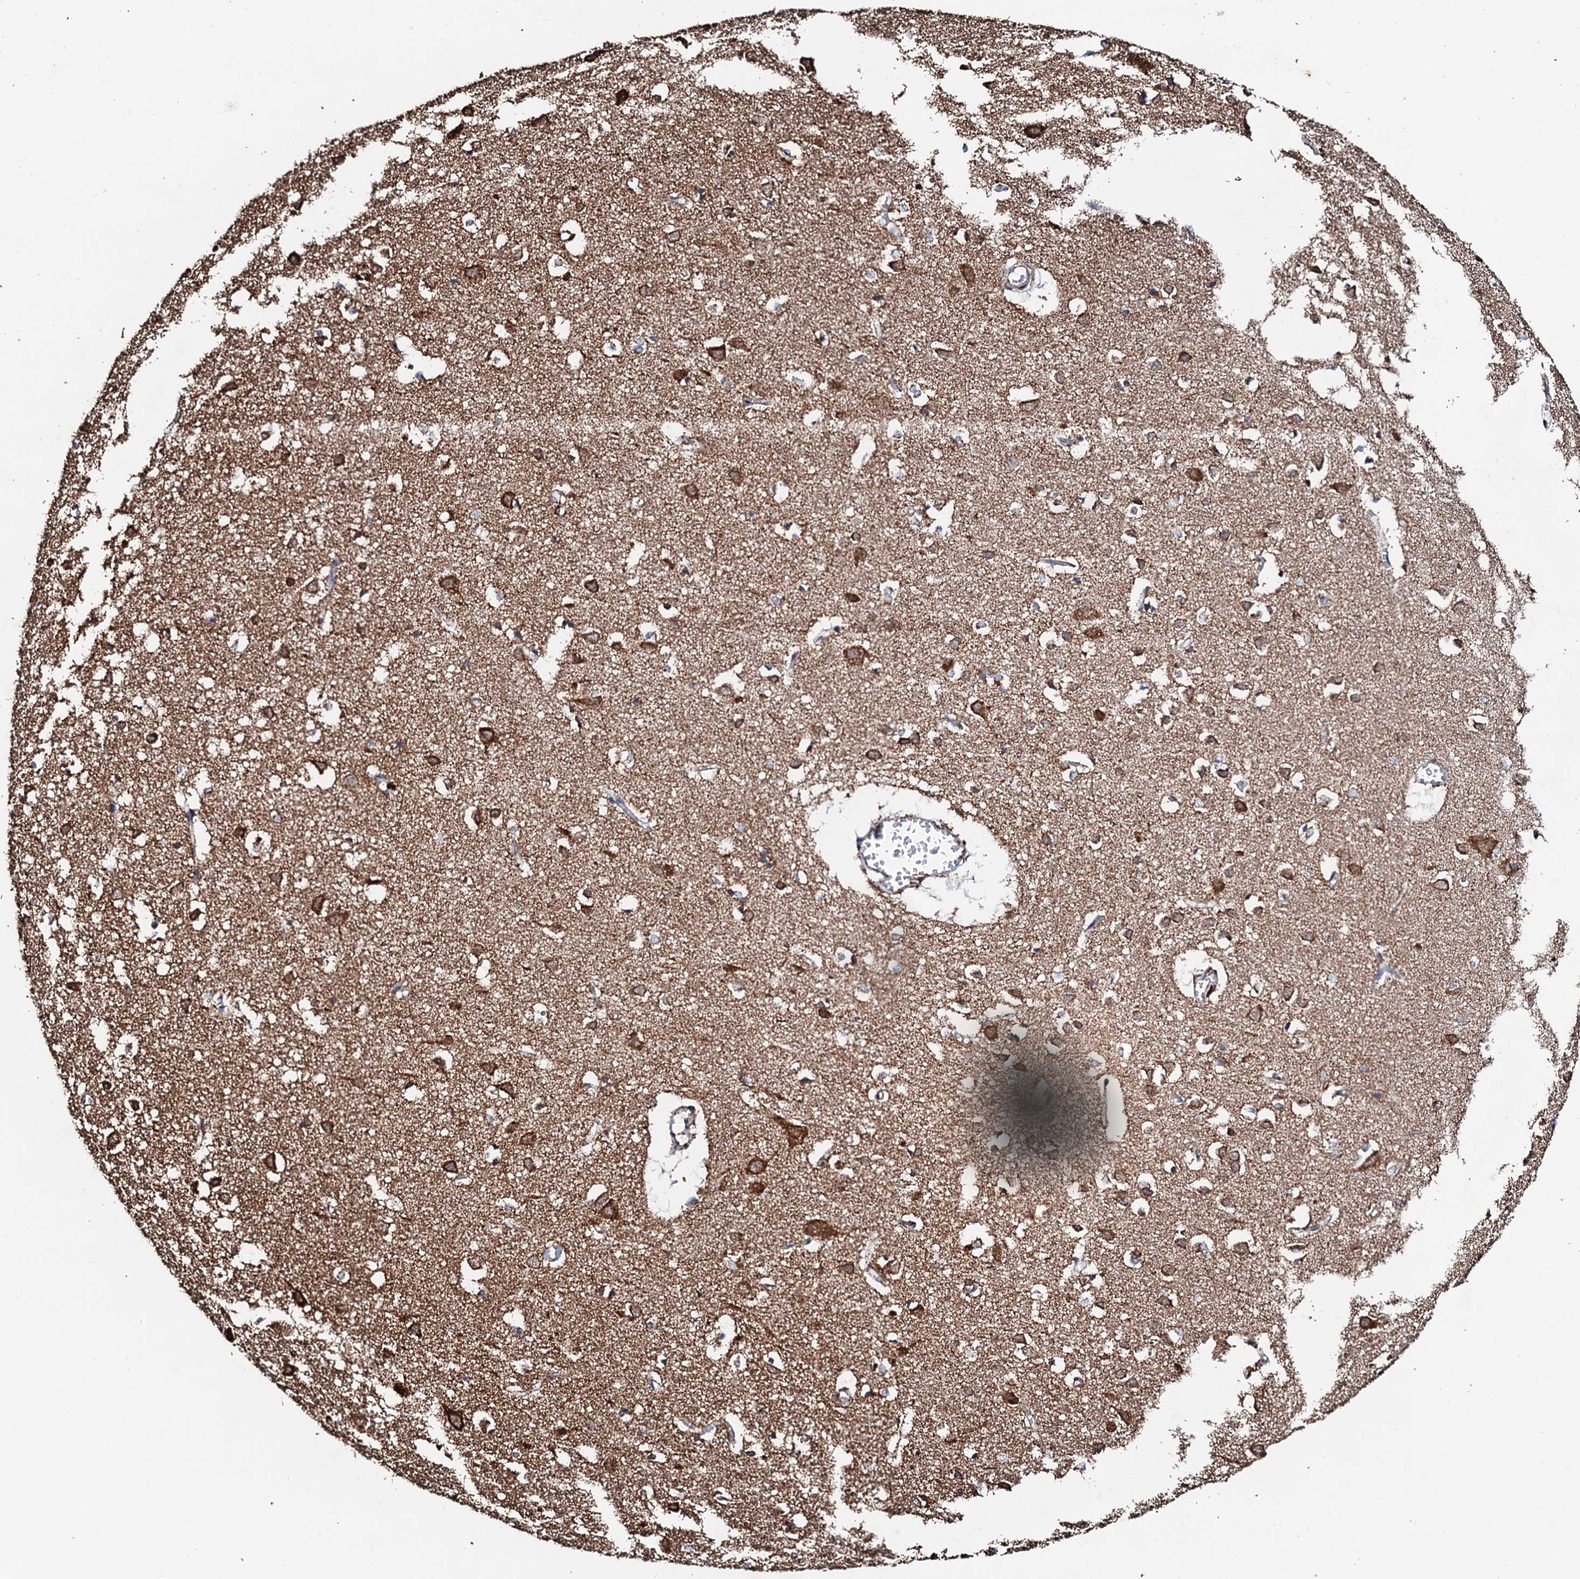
{"staining": {"intensity": "moderate", "quantity": ">75%", "location": "cytoplasmic/membranous"}, "tissue": "cerebral cortex", "cell_type": "Endothelial cells", "image_type": "normal", "snomed": [{"axis": "morphology", "description": "Normal tissue, NOS"}, {"axis": "topography", "description": "Cerebral cortex"}], "caption": "The micrograph exhibits staining of normal cerebral cortex, revealing moderate cytoplasmic/membranous protein positivity (brown color) within endothelial cells.", "gene": "SECISBP2L", "patient": {"sex": "female", "age": 64}}